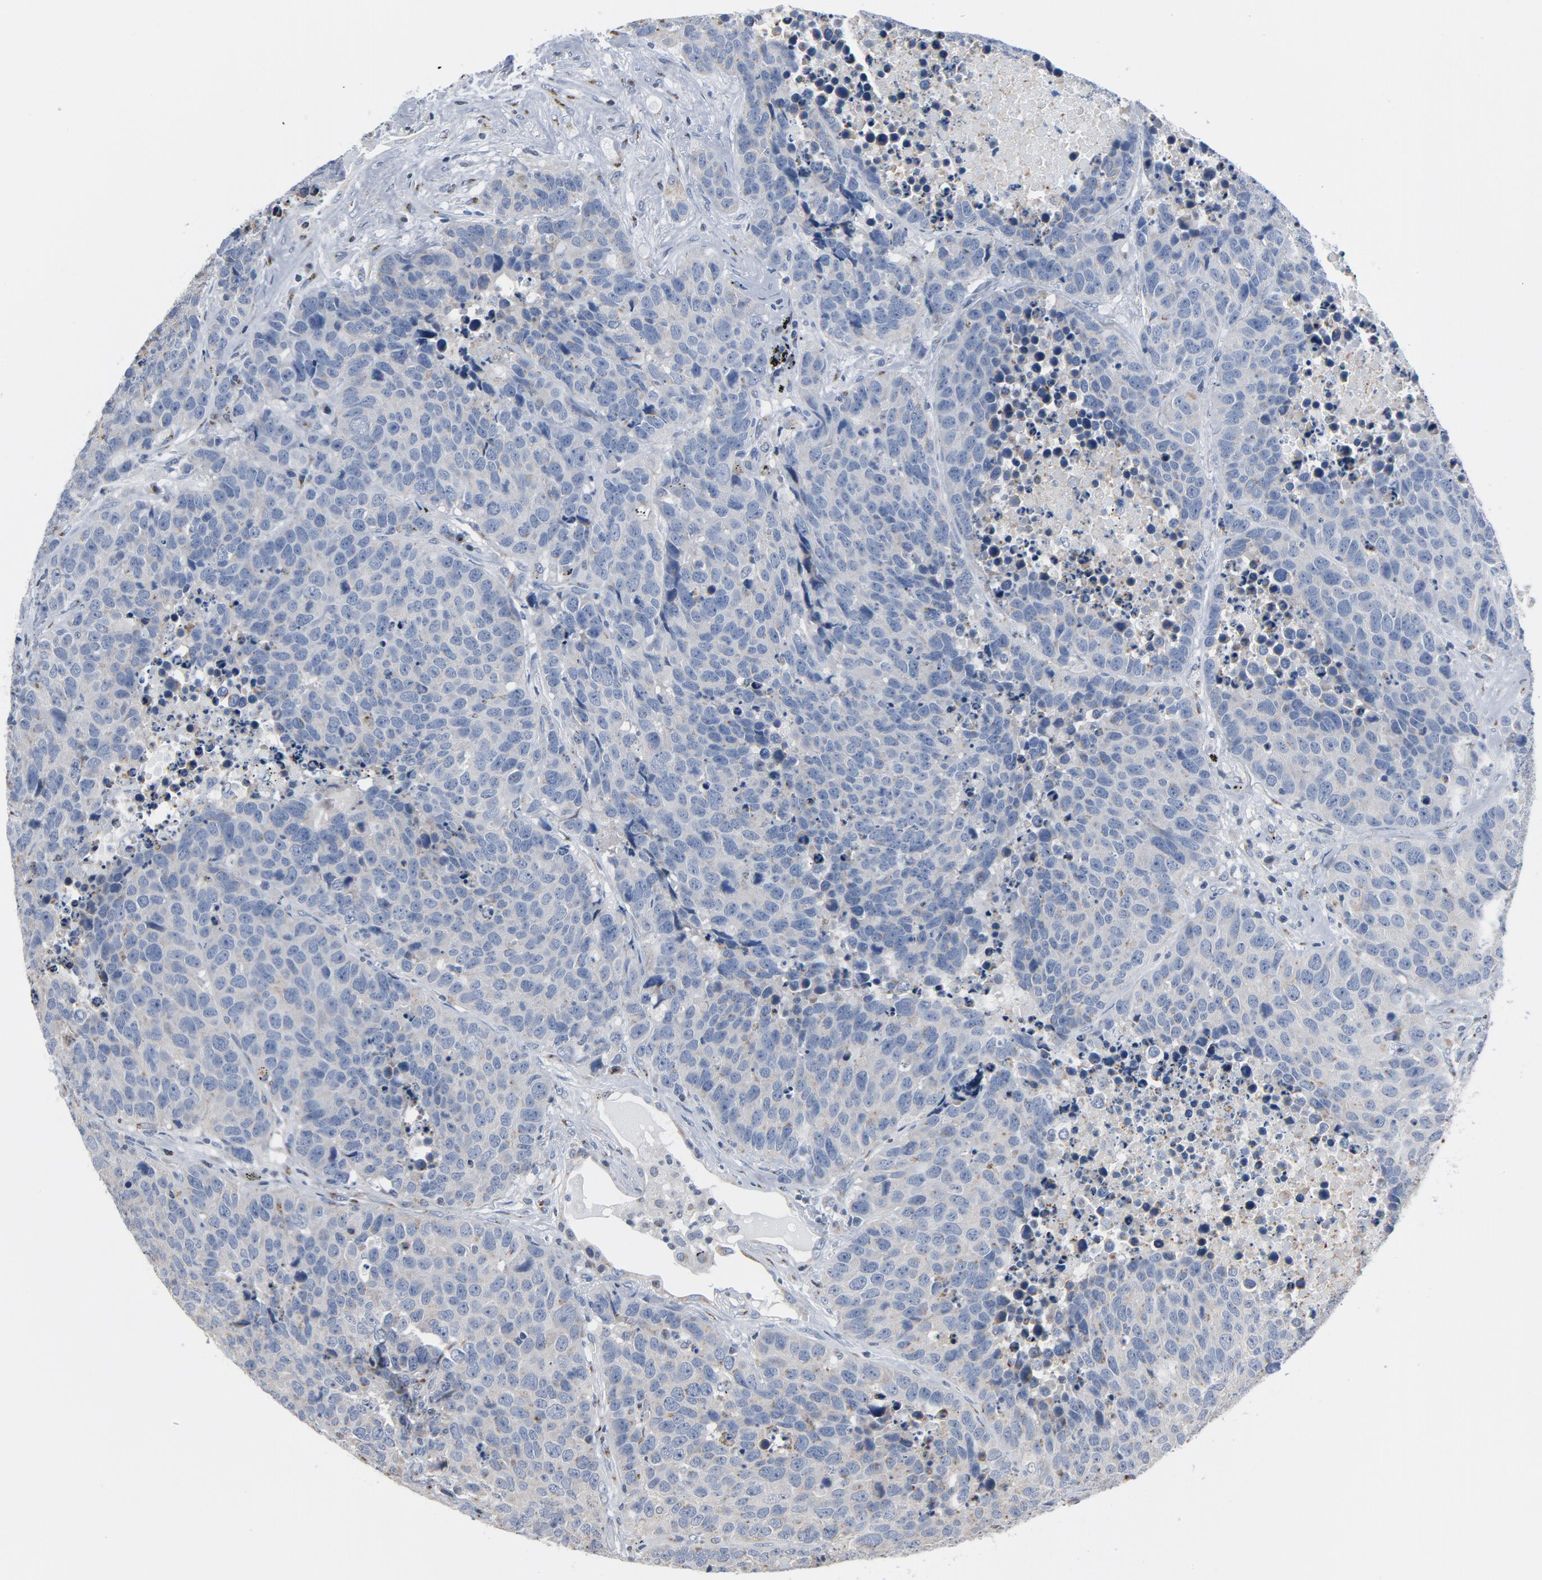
{"staining": {"intensity": "weak", "quantity": "<25%", "location": "cytoplasmic/membranous"}, "tissue": "carcinoid", "cell_type": "Tumor cells", "image_type": "cancer", "snomed": [{"axis": "morphology", "description": "Carcinoid, malignant, NOS"}, {"axis": "topography", "description": "Lung"}], "caption": "Immunohistochemistry image of neoplastic tissue: carcinoid (malignant) stained with DAB exhibits no significant protein expression in tumor cells.", "gene": "YIPF6", "patient": {"sex": "male", "age": 60}}